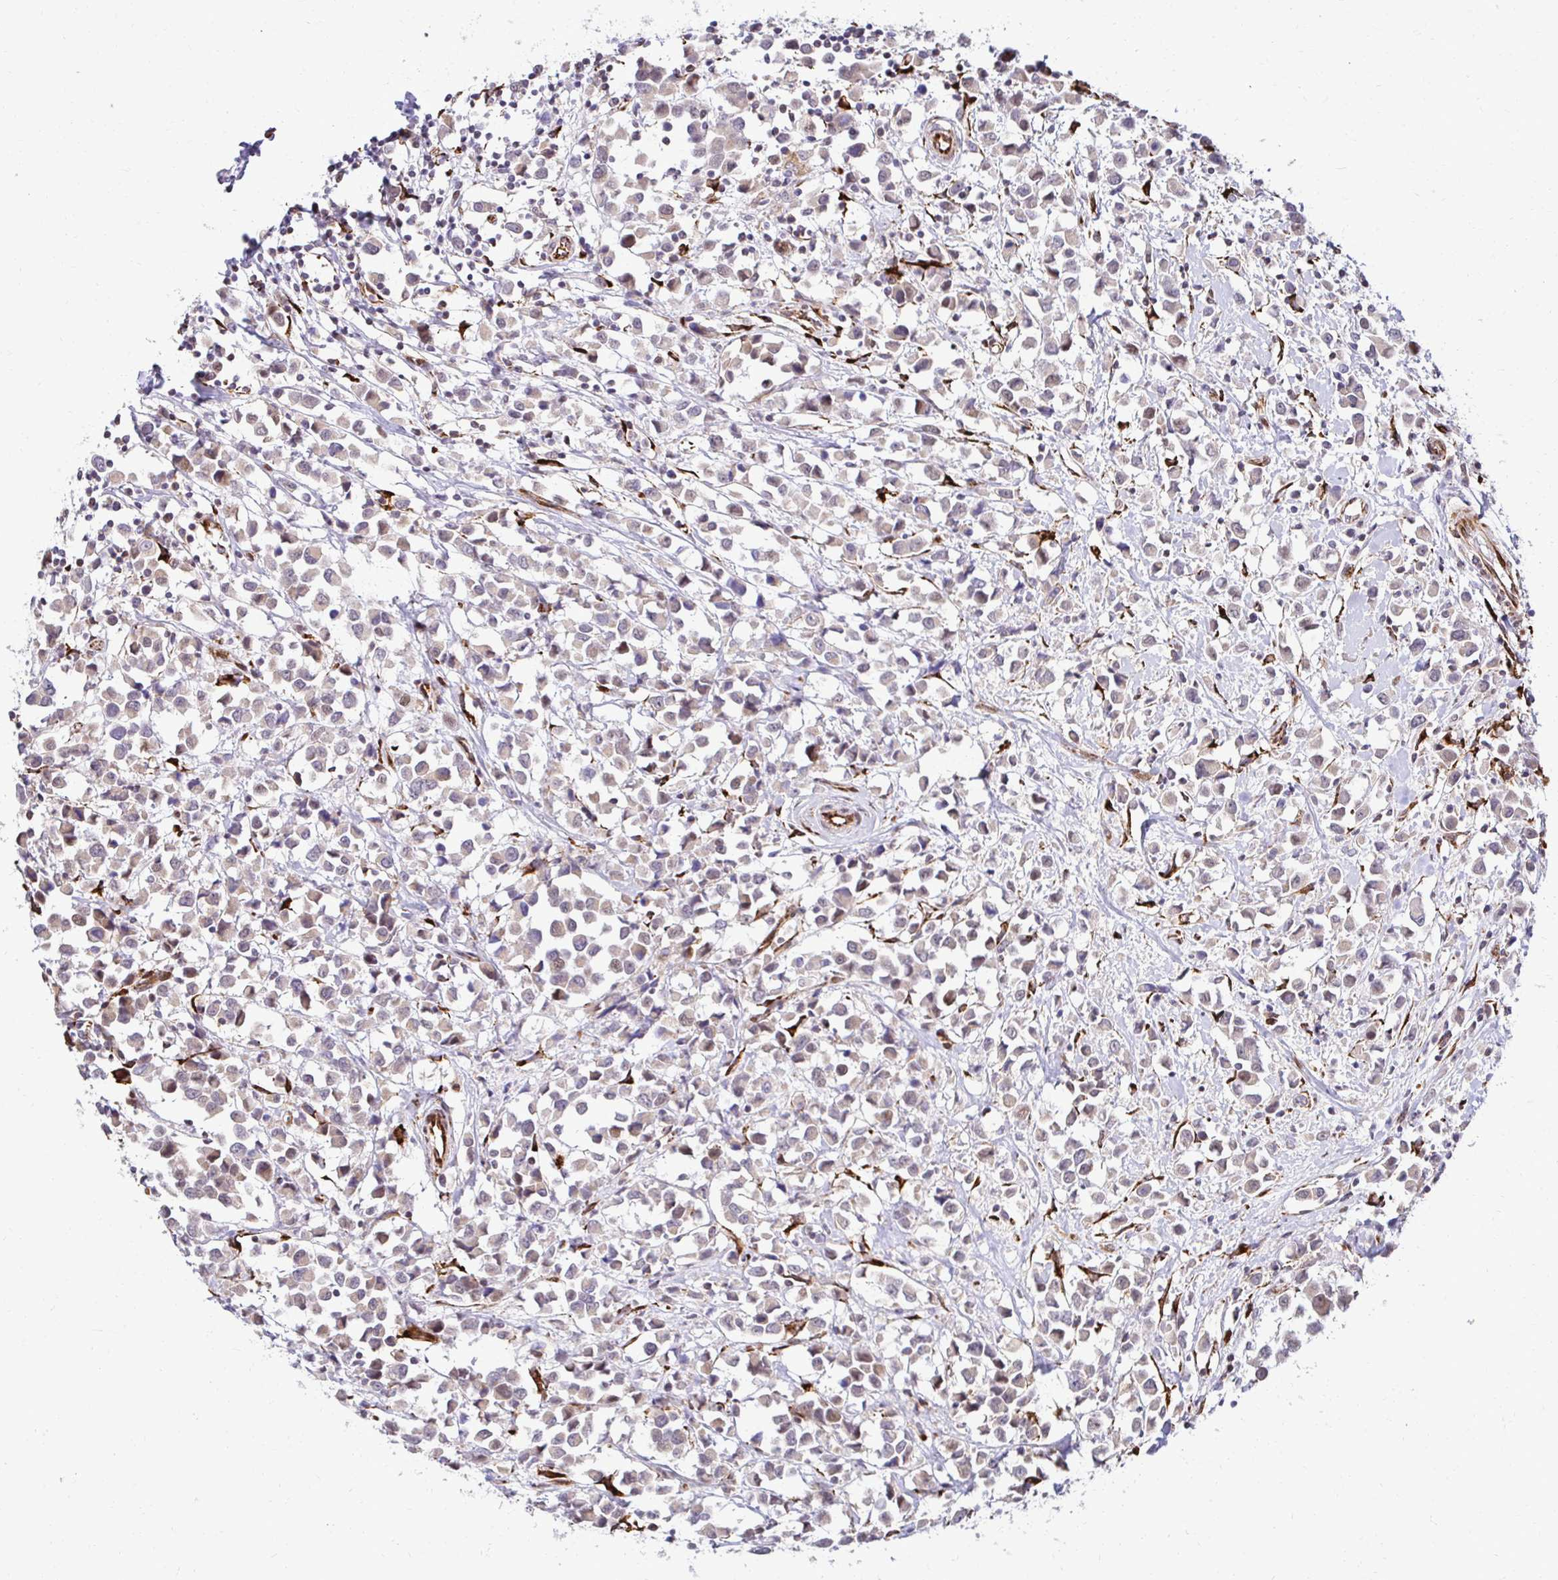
{"staining": {"intensity": "weak", "quantity": "25%-75%", "location": "cytoplasmic/membranous"}, "tissue": "breast cancer", "cell_type": "Tumor cells", "image_type": "cancer", "snomed": [{"axis": "morphology", "description": "Duct carcinoma"}, {"axis": "topography", "description": "Breast"}], "caption": "This image shows IHC staining of breast cancer, with low weak cytoplasmic/membranous expression in about 25%-75% of tumor cells.", "gene": "HPS1", "patient": {"sex": "female", "age": 61}}